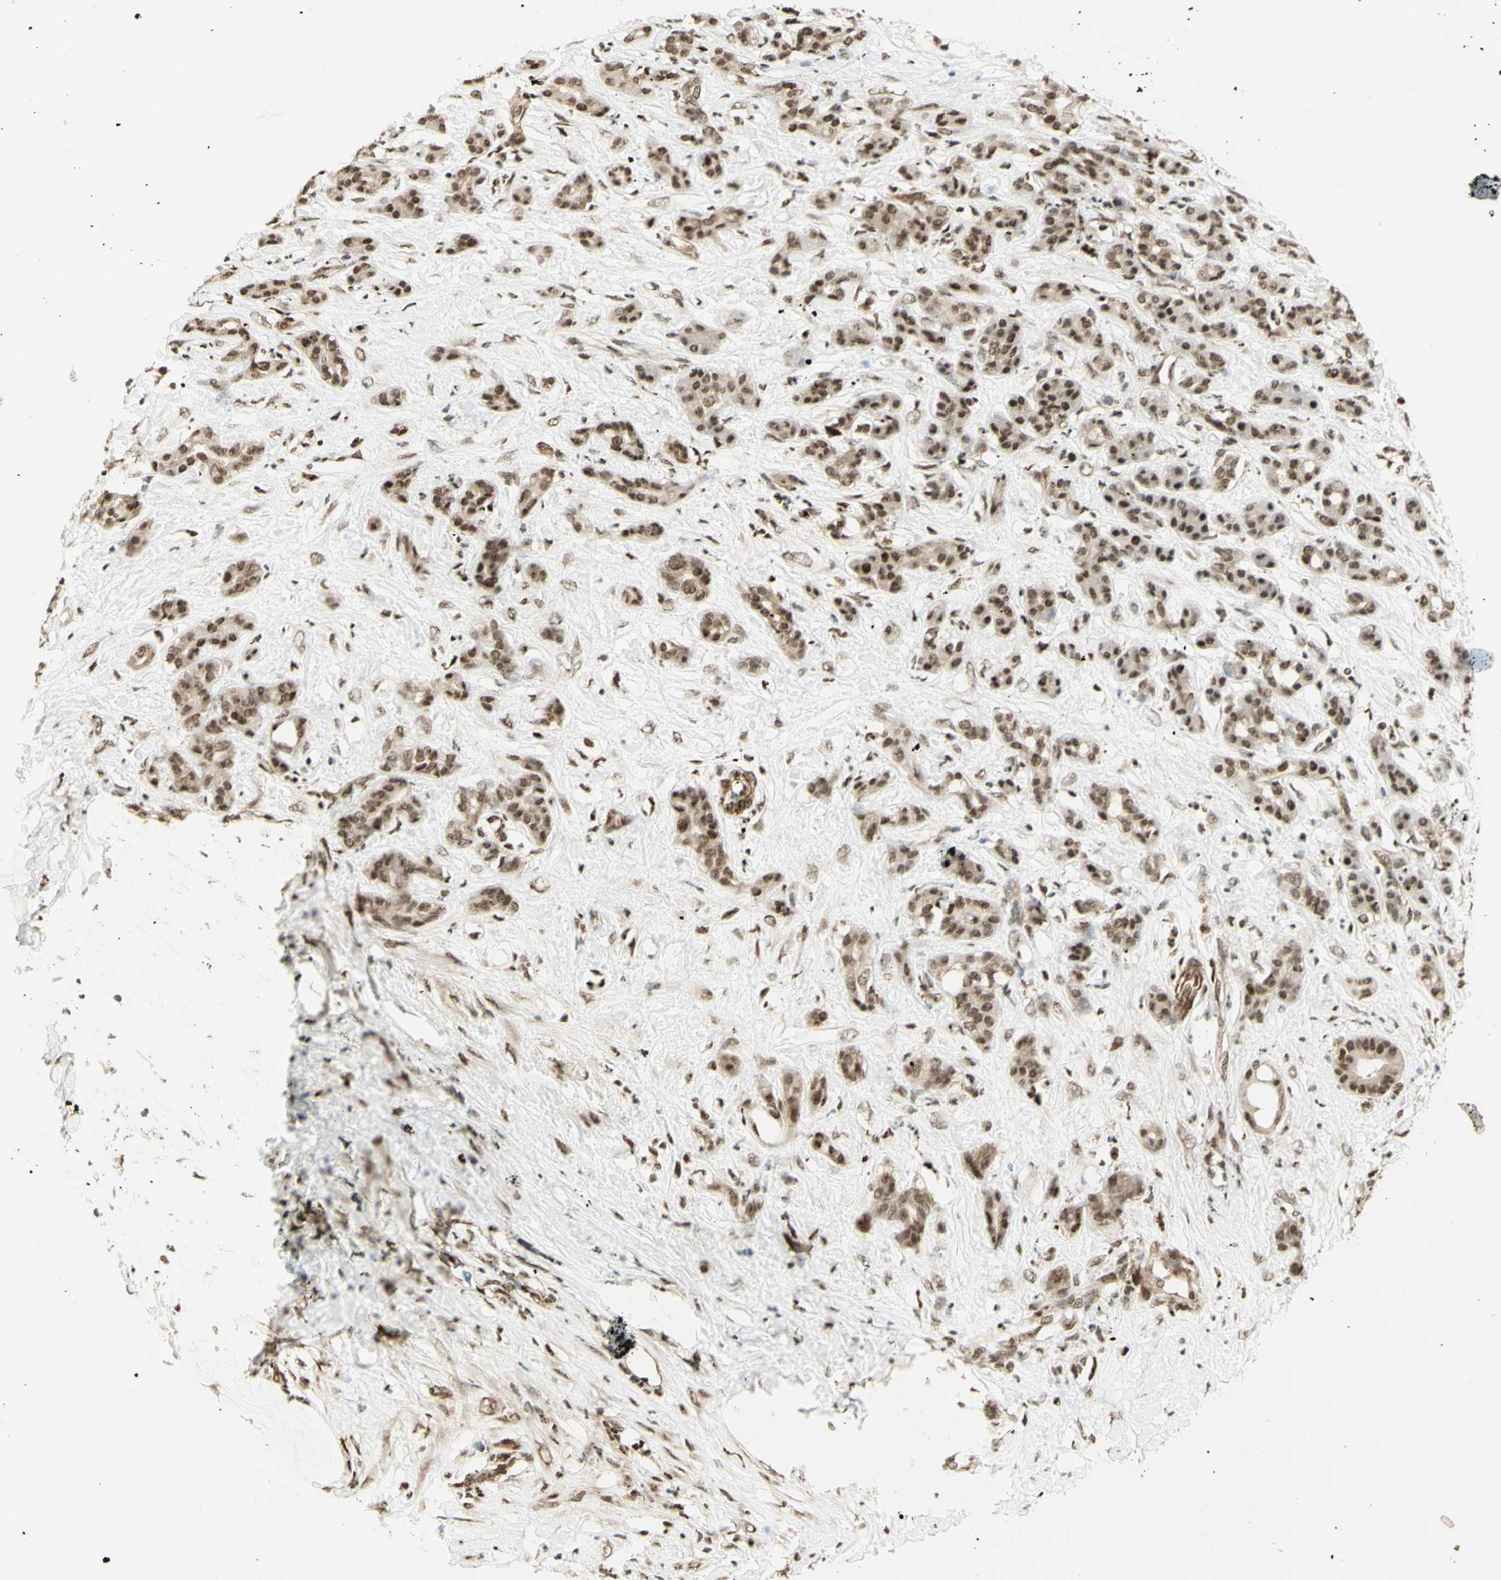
{"staining": {"intensity": "moderate", "quantity": ">75%", "location": "nuclear"}, "tissue": "pancreatic cancer", "cell_type": "Tumor cells", "image_type": "cancer", "snomed": [{"axis": "morphology", "description": "Adenocarcinoma, NOS"}, {"axis": "topography", "description": "Pancreas"}], "caption": "Tumor cells reveal medium levels of moderate nuclear staining in about >75% of cells in pancreatic adenocarcinoma. The staining was performed using DAB (3,3'-diaminobenzidine) to visualize the protein expression in brown, while the nuclei were stained in blue with hematoxylin (Magnification: 20x).", "gene": "ZMYM6", "patient": {"sex": "male", "age": 41}}